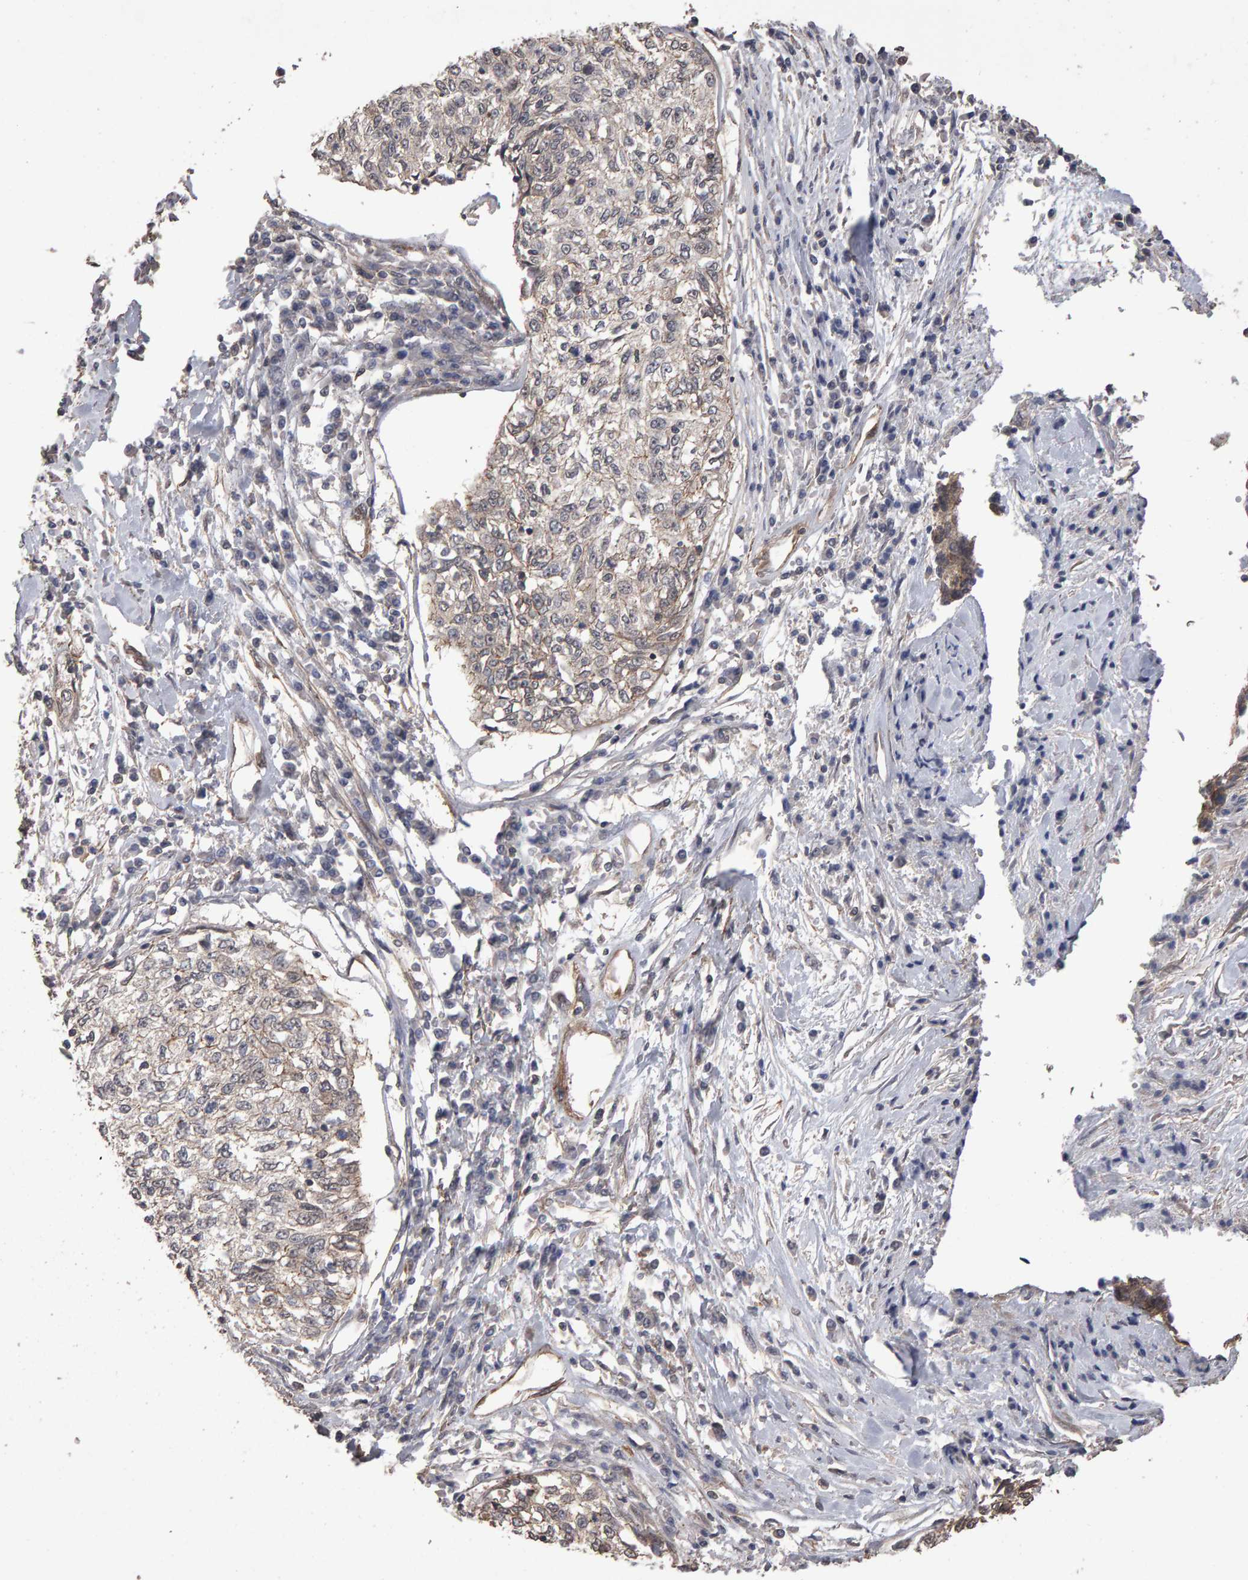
{"staining": {"intensity": "weak", "quantity": "25%-75%", "location": "cytoplasmic/membranous"}, "tissue": "cervical cancer", "cell_type": "Tumor cells", "image_type": "cancer", "snomed": [{"axis": "morphology", "description": "Squamous cell carcinoma, NOS"}, {"axis": "topography", "description": "Cervix"}], "caption": "There is low levels of weak cytoplasmic/membranous expression in tumor cells of squamous cell carcinoma (cervical), as demonstrated by immunohistochemical staining (brown color).", "gene": "SCRIB", "patient": {"sex": "female", "age": 57}}